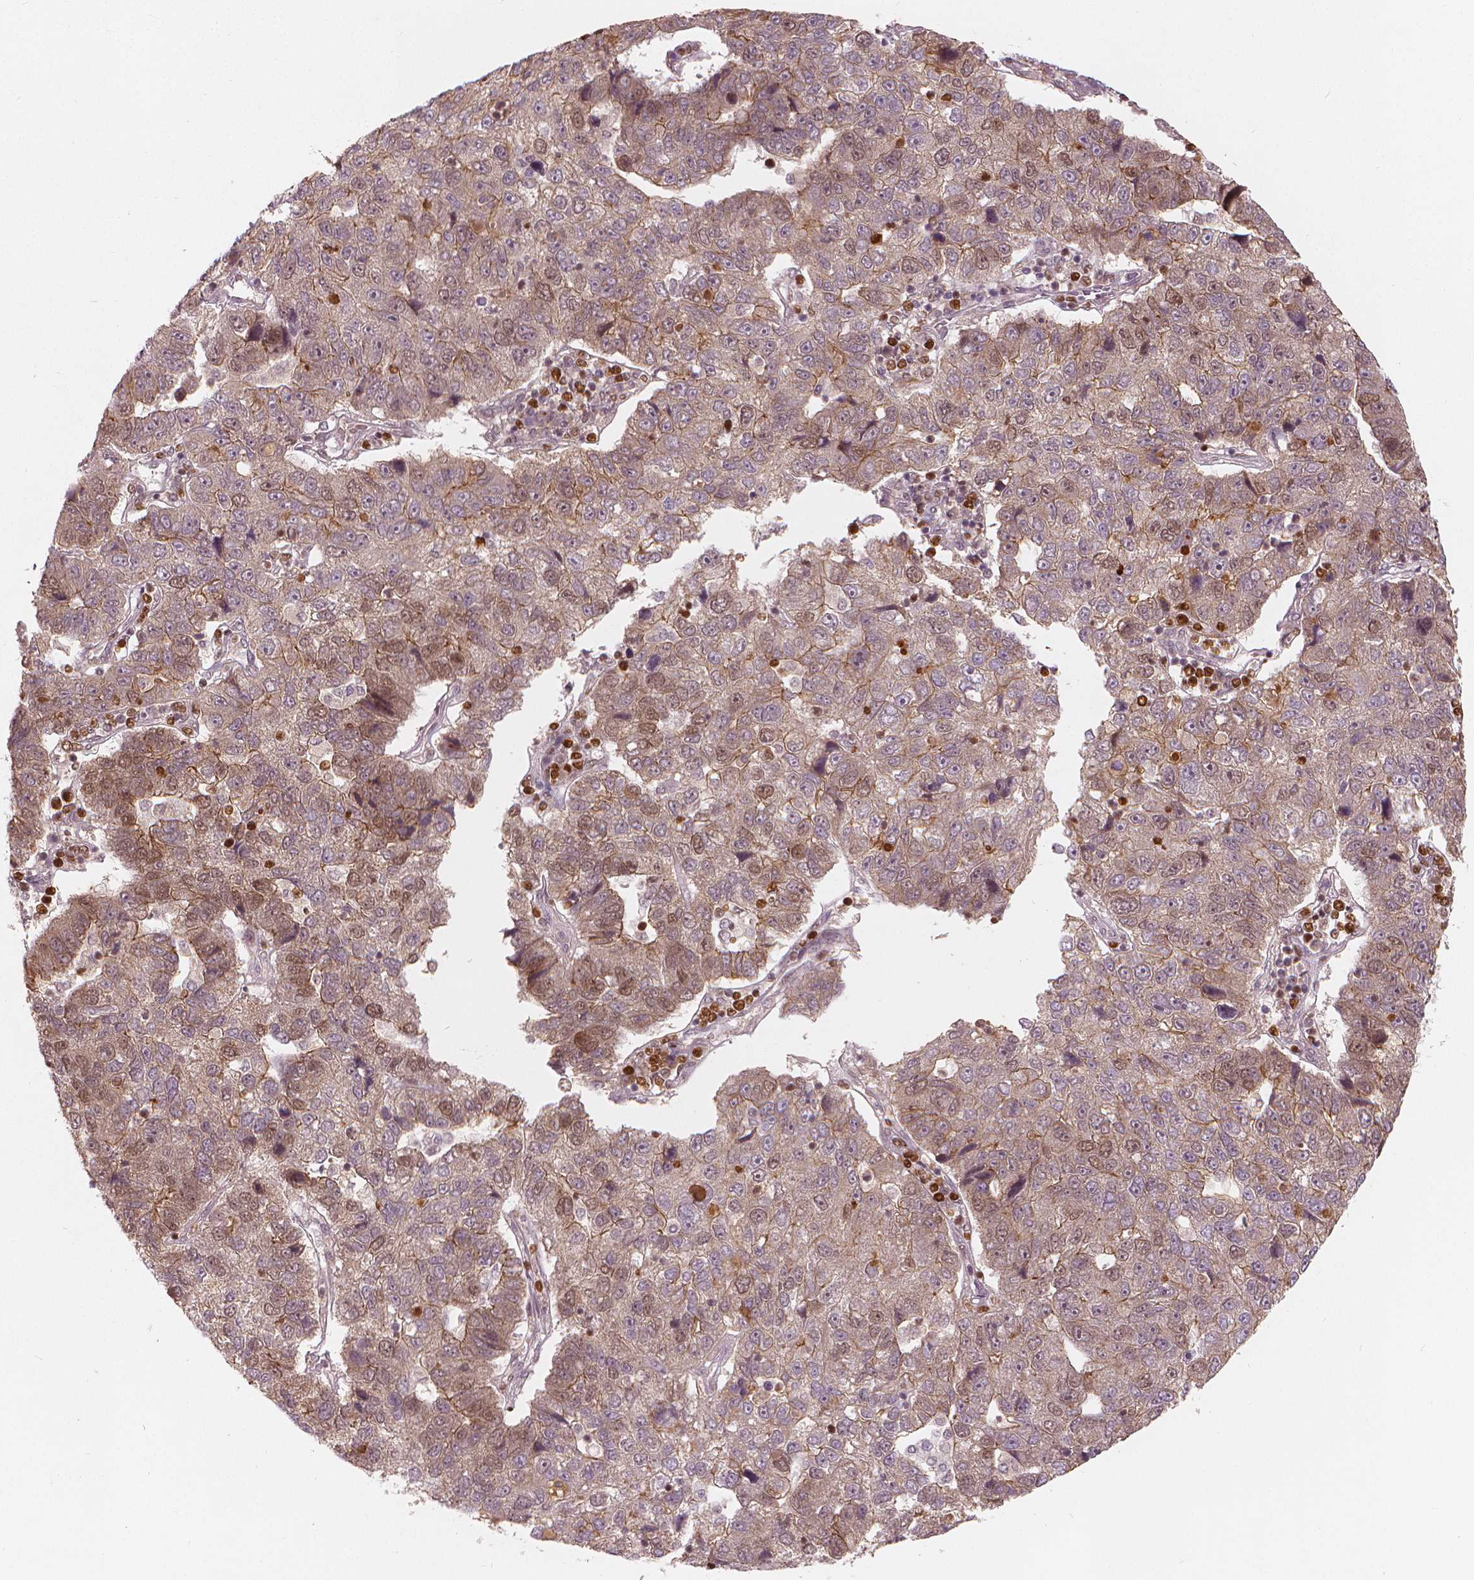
{"staining": {"intensity": "moderate", "quantity": "25%-75%", "location": "nuclear"}, "tissue": "pancreatic cancer", "cell_type": "Tumor cells", "image_type": "cancer", "snomed": [{"axis": "morphology", "description": "Adenocarcinoma, NOS"}, {"axis": "topography", "description": "Pancreas"}], "caption": "This micrograph demonstrates immunohistochemistry (IHC) staining of human pancreatic adenocarcinoma, with medium moderate nuclear expression in about 25%-75% of tumor cells.", "gene": "NSD2", "patient": {"sex": "female", "age": 61}}